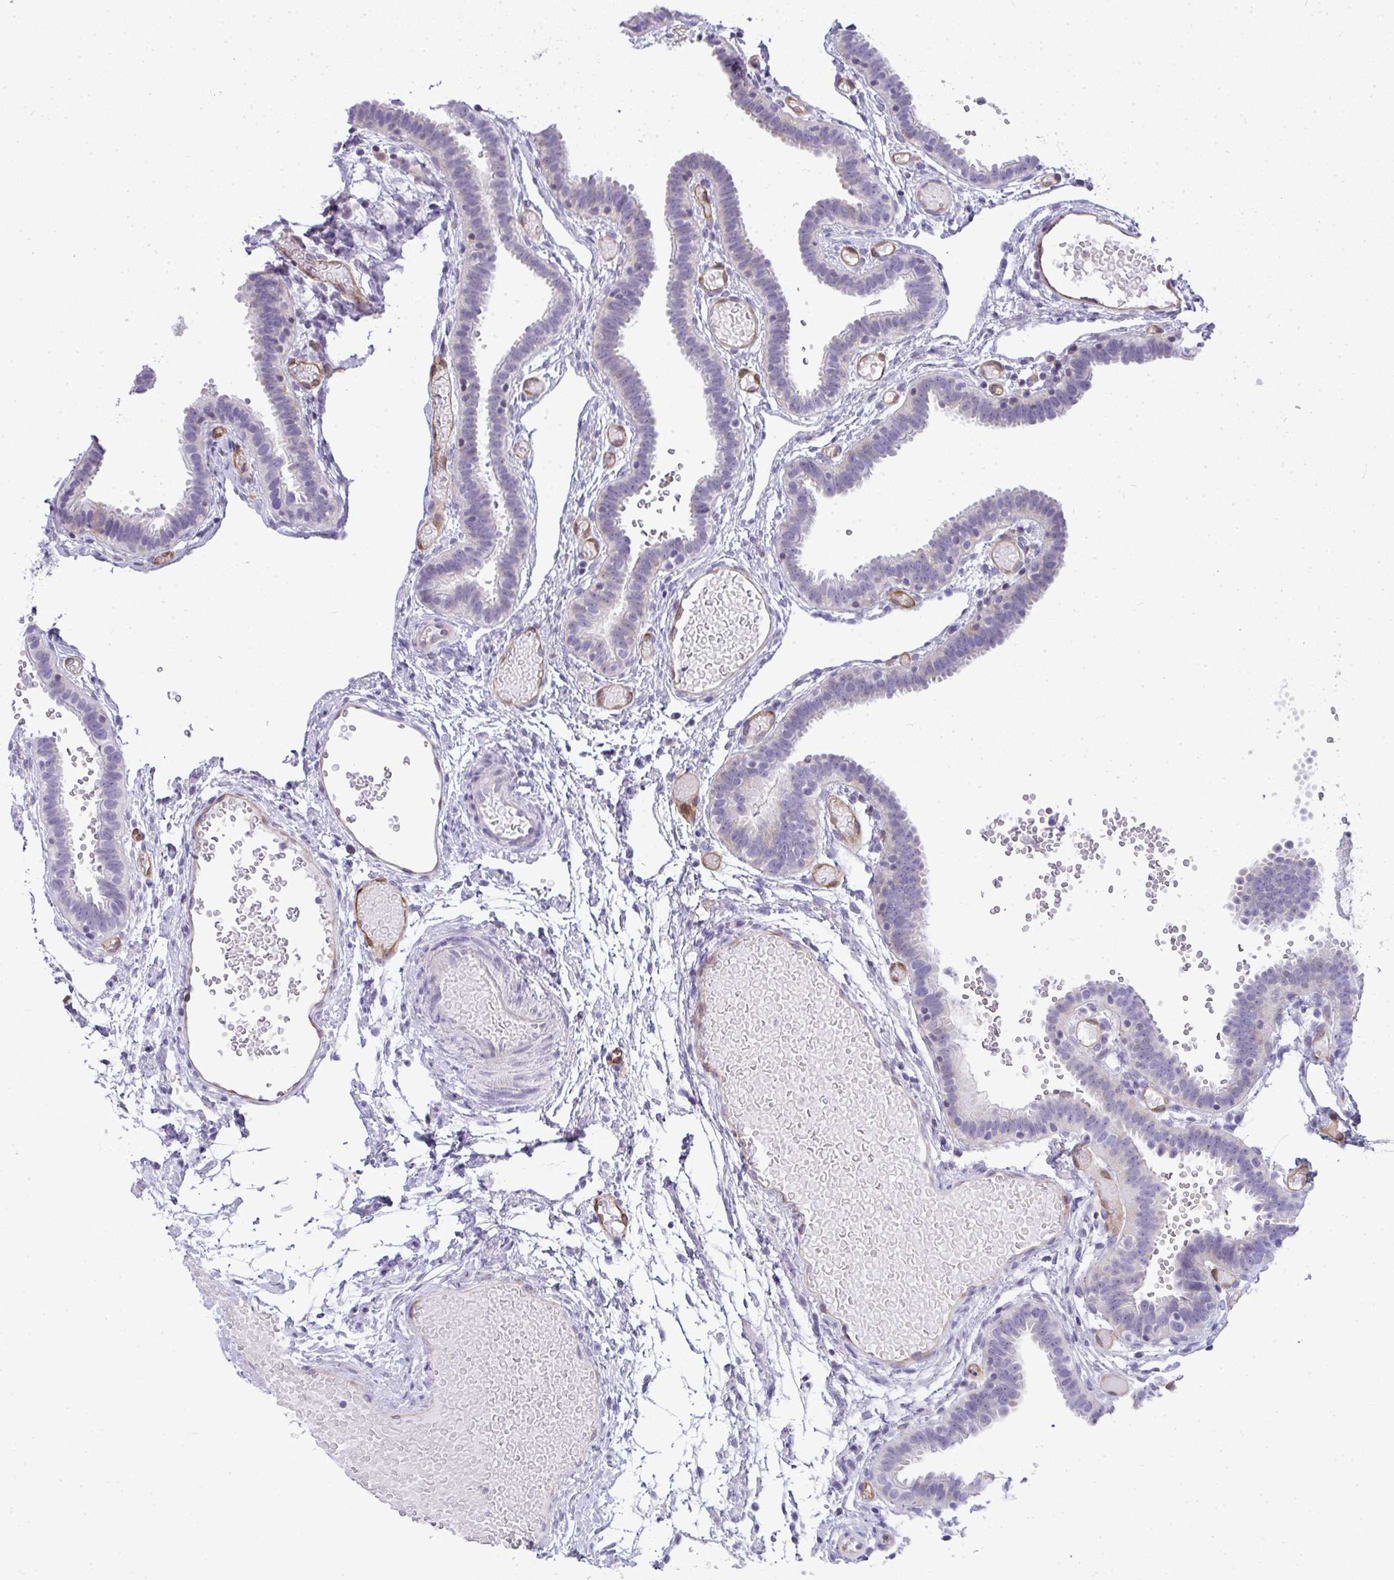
{"staining": {"intensity": "negative", "quantity": "none", "location": "none"}, "tissue": "fallopian tube", "cell_type": "Glandular cells", "image_type": "normal", "snomed": [{"axis": "morphology", "description": "Normal tissue, NOS"}, {"axis": "topography", "description": "Fallopian tube"}], "caption": "Photomicrograph shows no significant protein staining in glandular cells of normal fallopian tube.", "gene": "LIPE", "patient": {"sex": "female", "age": 37}}